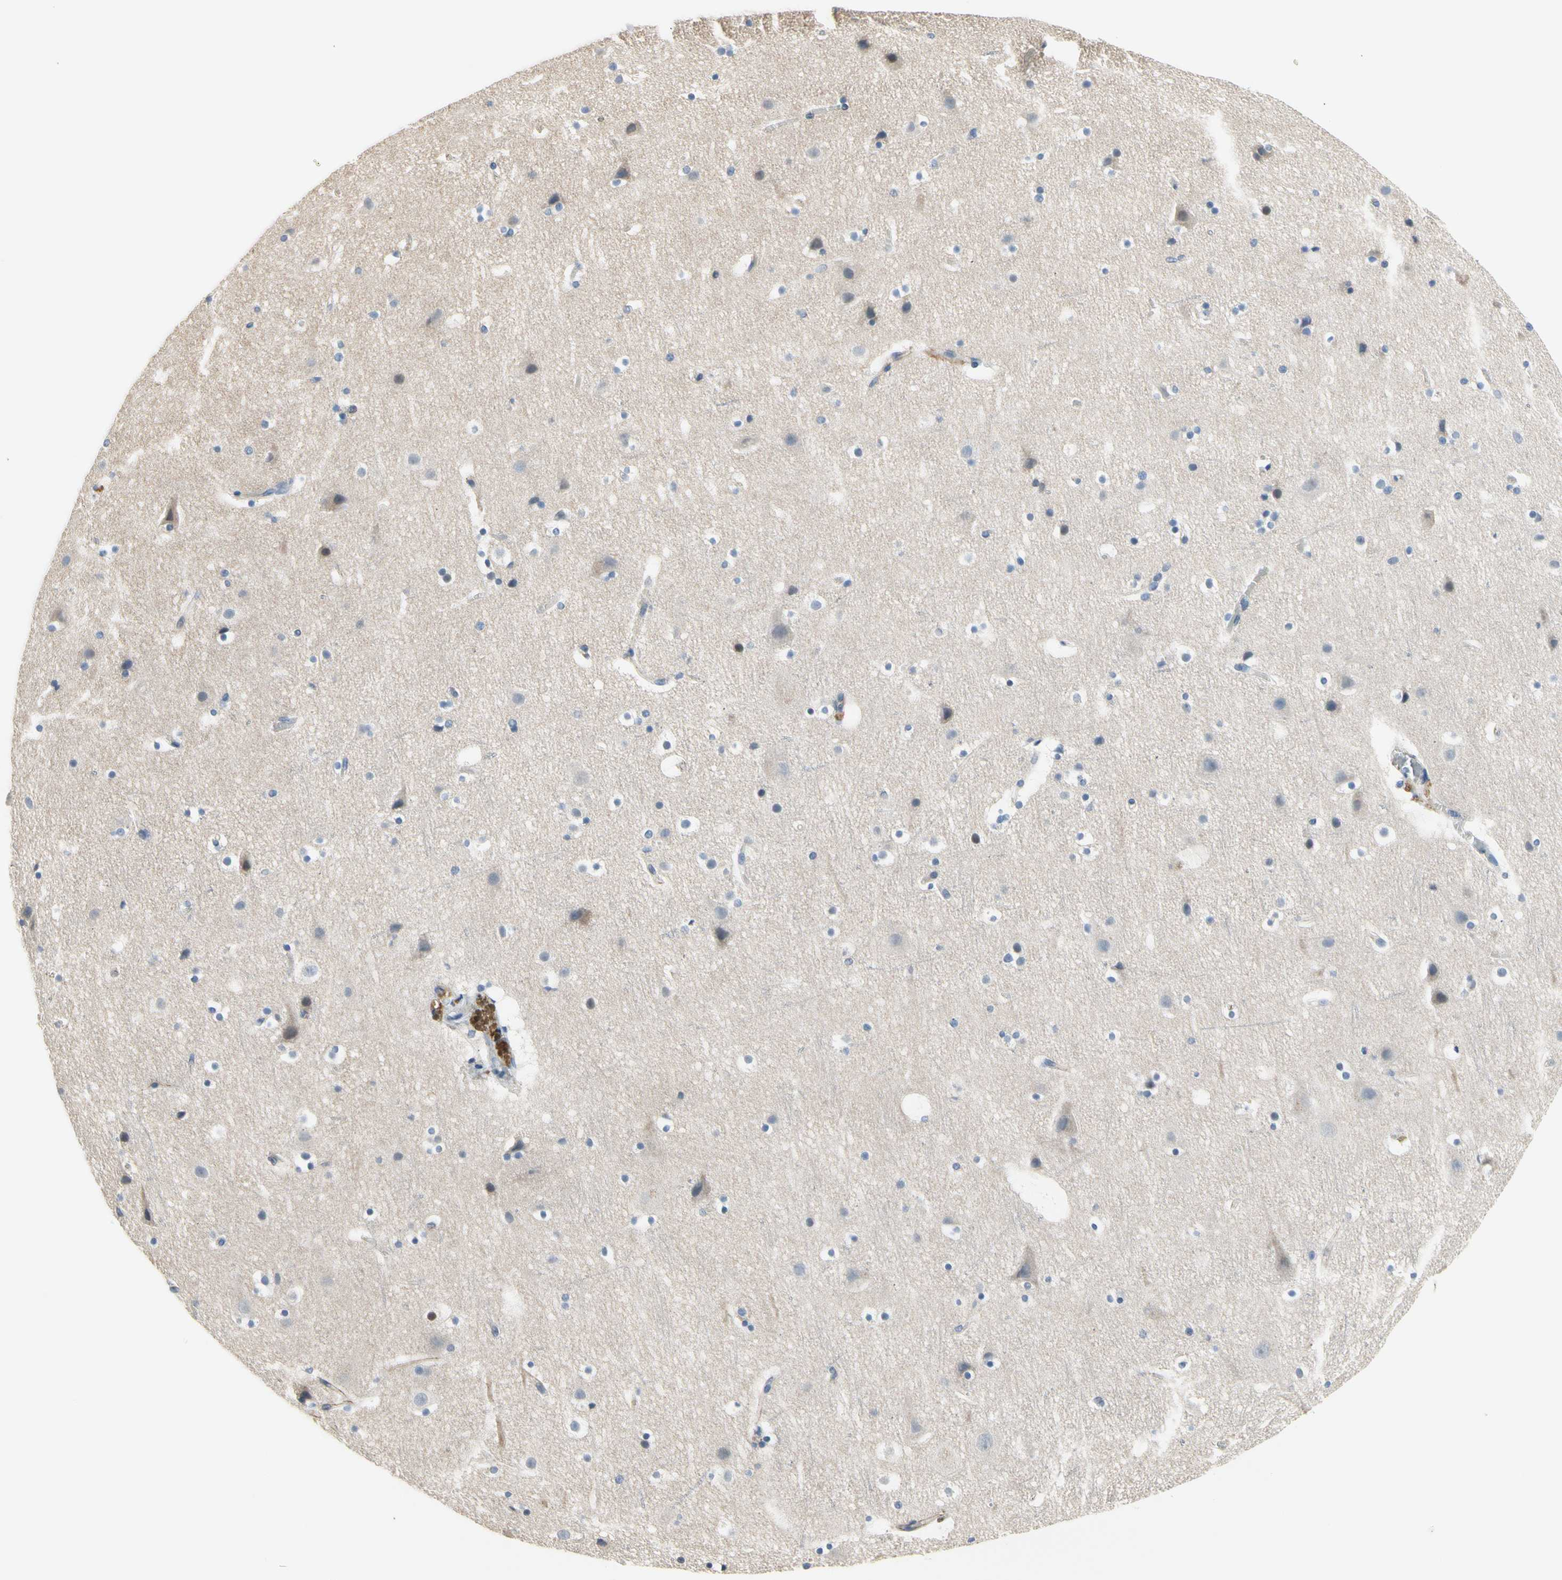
{"staining": {"intensity": "negative", "quantity": "none", "location": "none"}, "tissue": "cerebral cortex", "cell_type": "Endothelial cells", "image_type": "normal", "snomed": [{"axis": "morphology", "description": "Normal tissue, NOS"}, {"axis": "topography", "description": "Cerebral cortex"}], "caption": "Endothelial cells show no significant protein staining in normal cerebral cortex.", "gene": "LGR6", "patient": {"sex": "male", "age": 45}}